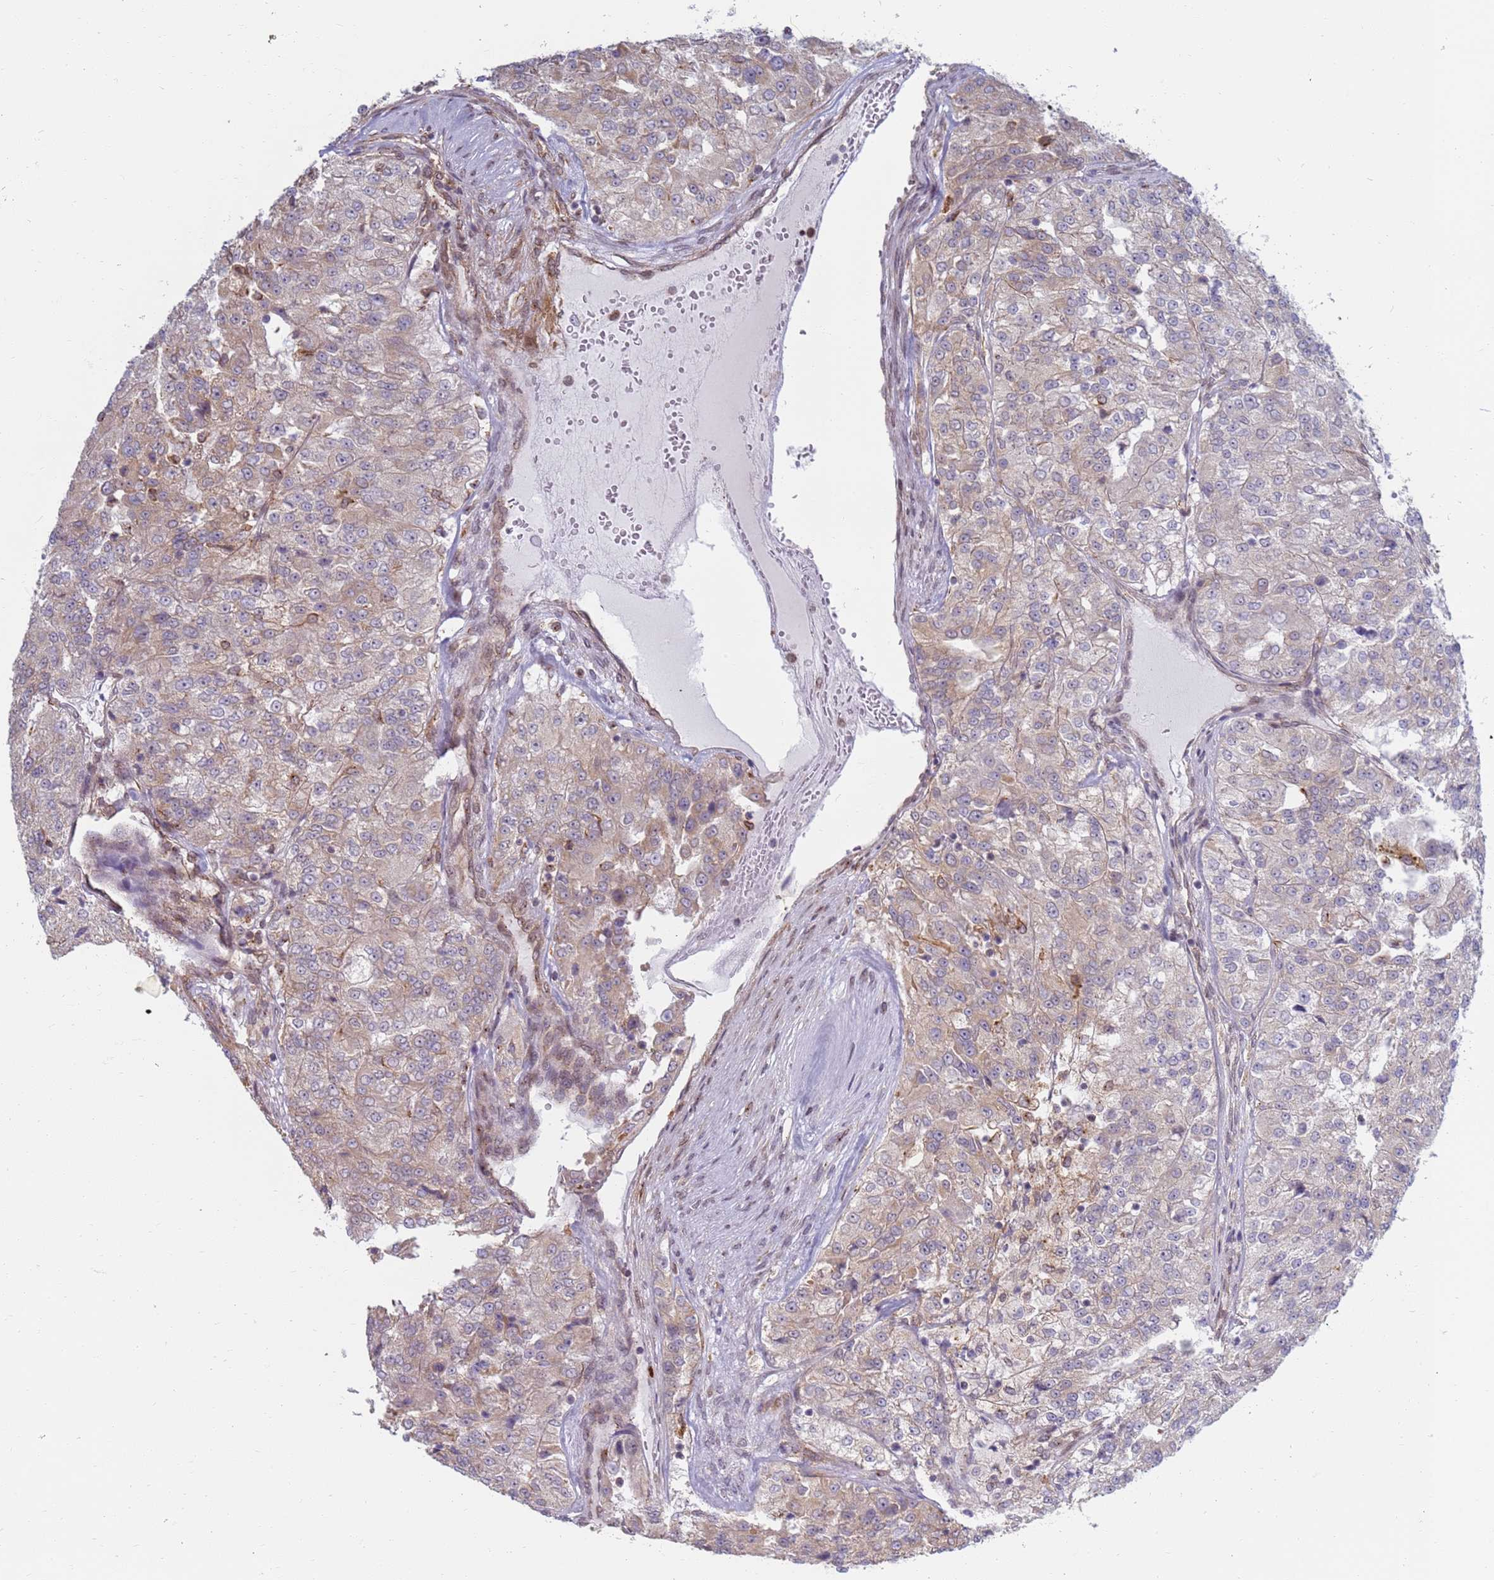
{"staining": {"intensity": "weak", "quantity": "25%-75%", "location": "cytoplasmic/membranous"}, "tissue": "renal cancer", "cell_type": "Tumor cells", "image_type": "cancer", "snomed": [{"axis": "morphology", "description": "Adenocarcinoma, NOS"}, {"axis": "topography", "description": "Kidney"}], "caption": "Immunohistochemical staining of human renal cancer (adenocarcinoma) demonstrates low levels of weak cytoplasmic/membranous protein positivity in about 25%-75% of tumor cells.", "gene": "CEP170", "patient": {"sex": "female", "age": 63}}